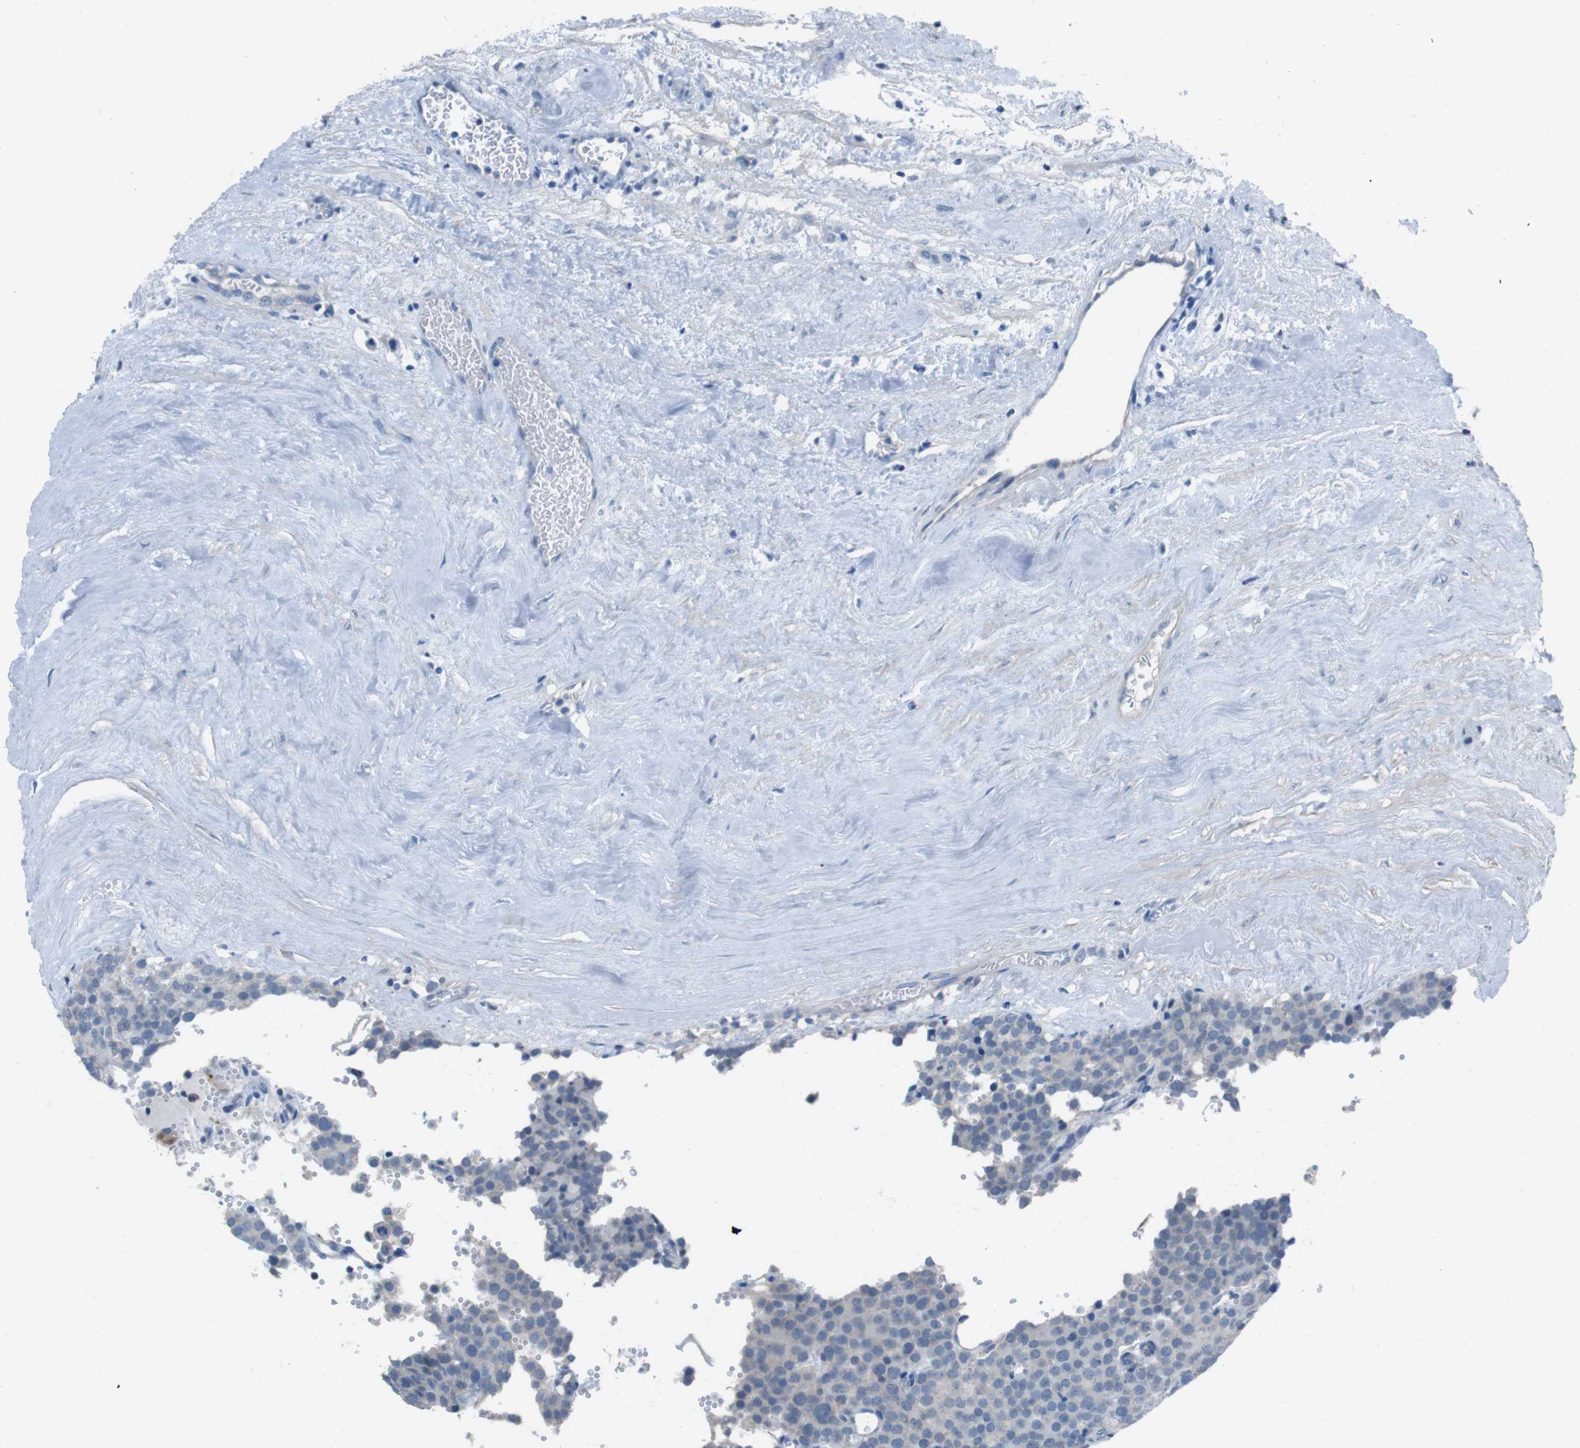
{"staining": {"intensity": "negative", "quantity": "none", "location": "none"}, "tissue": "testis cancer", "cell_type": "Tumor cells", "image_type": "cancer", "snomed": [{"axis": "morphology", "description": "Normal tissue, NOS"}, {"axis": "morphology", "description": "Seminoma, NOS"}, {"axis": "topography", "description": "Testis"}], "caption": "This image is of testis cancer stained with immunohistochemistry (IHC) to label a protein in brown with the nuclei are counter-stained blue. There is no expression in tumor cells.", "gene": "CYP2C8", "patient": {"sex": "male", "age": 71}}